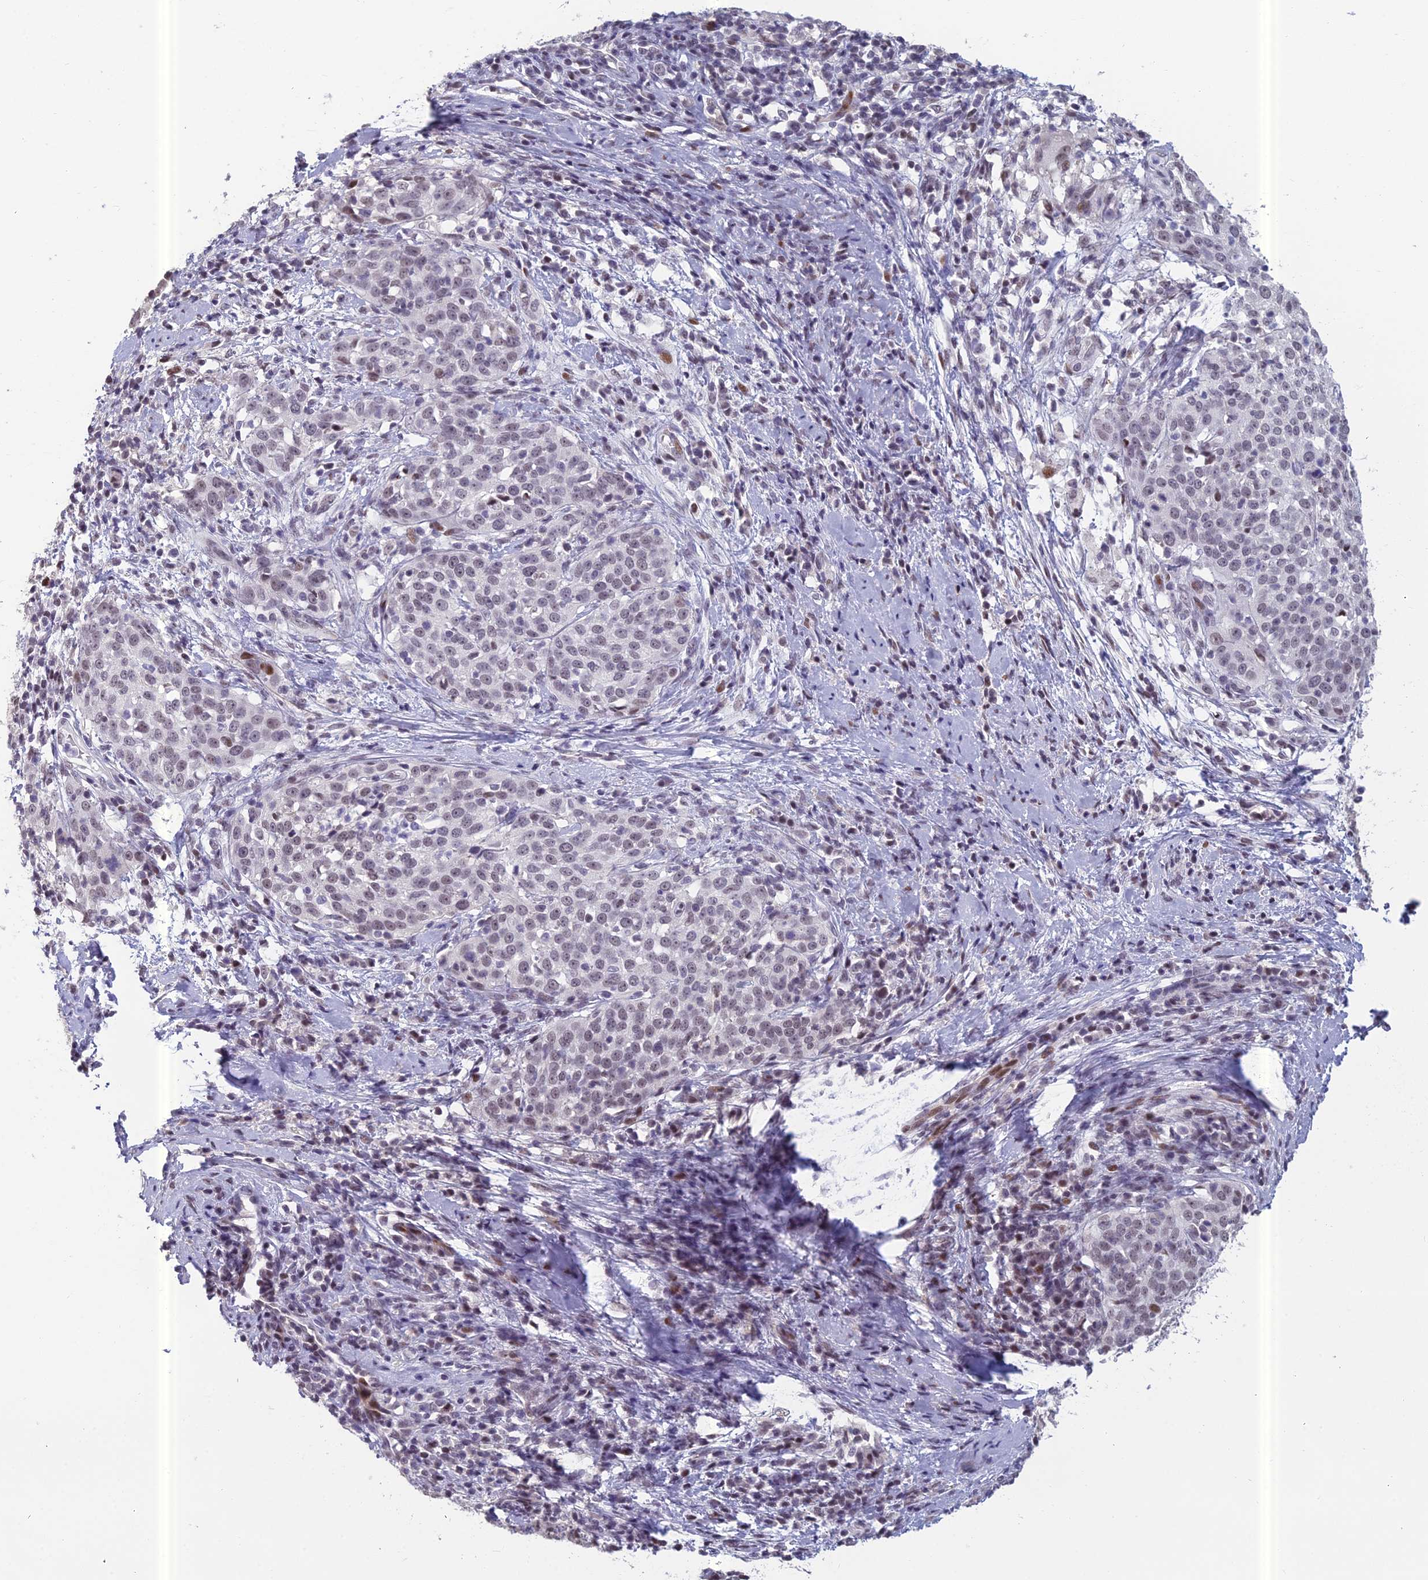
{"staining": {"intensity": "weak", "quantity": "<25%", "location": "nuclear"}, "tissue": "cervical cancer", "cell_type": "Tumor cells", "image_type": "cancer", "snomed": [{"axis": "morphology", "description": "Squamous cell carcinoma, NOS"}, {"axis": "topography", "description": "Cervix"}], "caption": "This is an IHC photomicrograph of human cervical cancer. There is no staining in tumor cells.", "gene": "RGS17", "patient": {"sex": "female", "age": 57}}